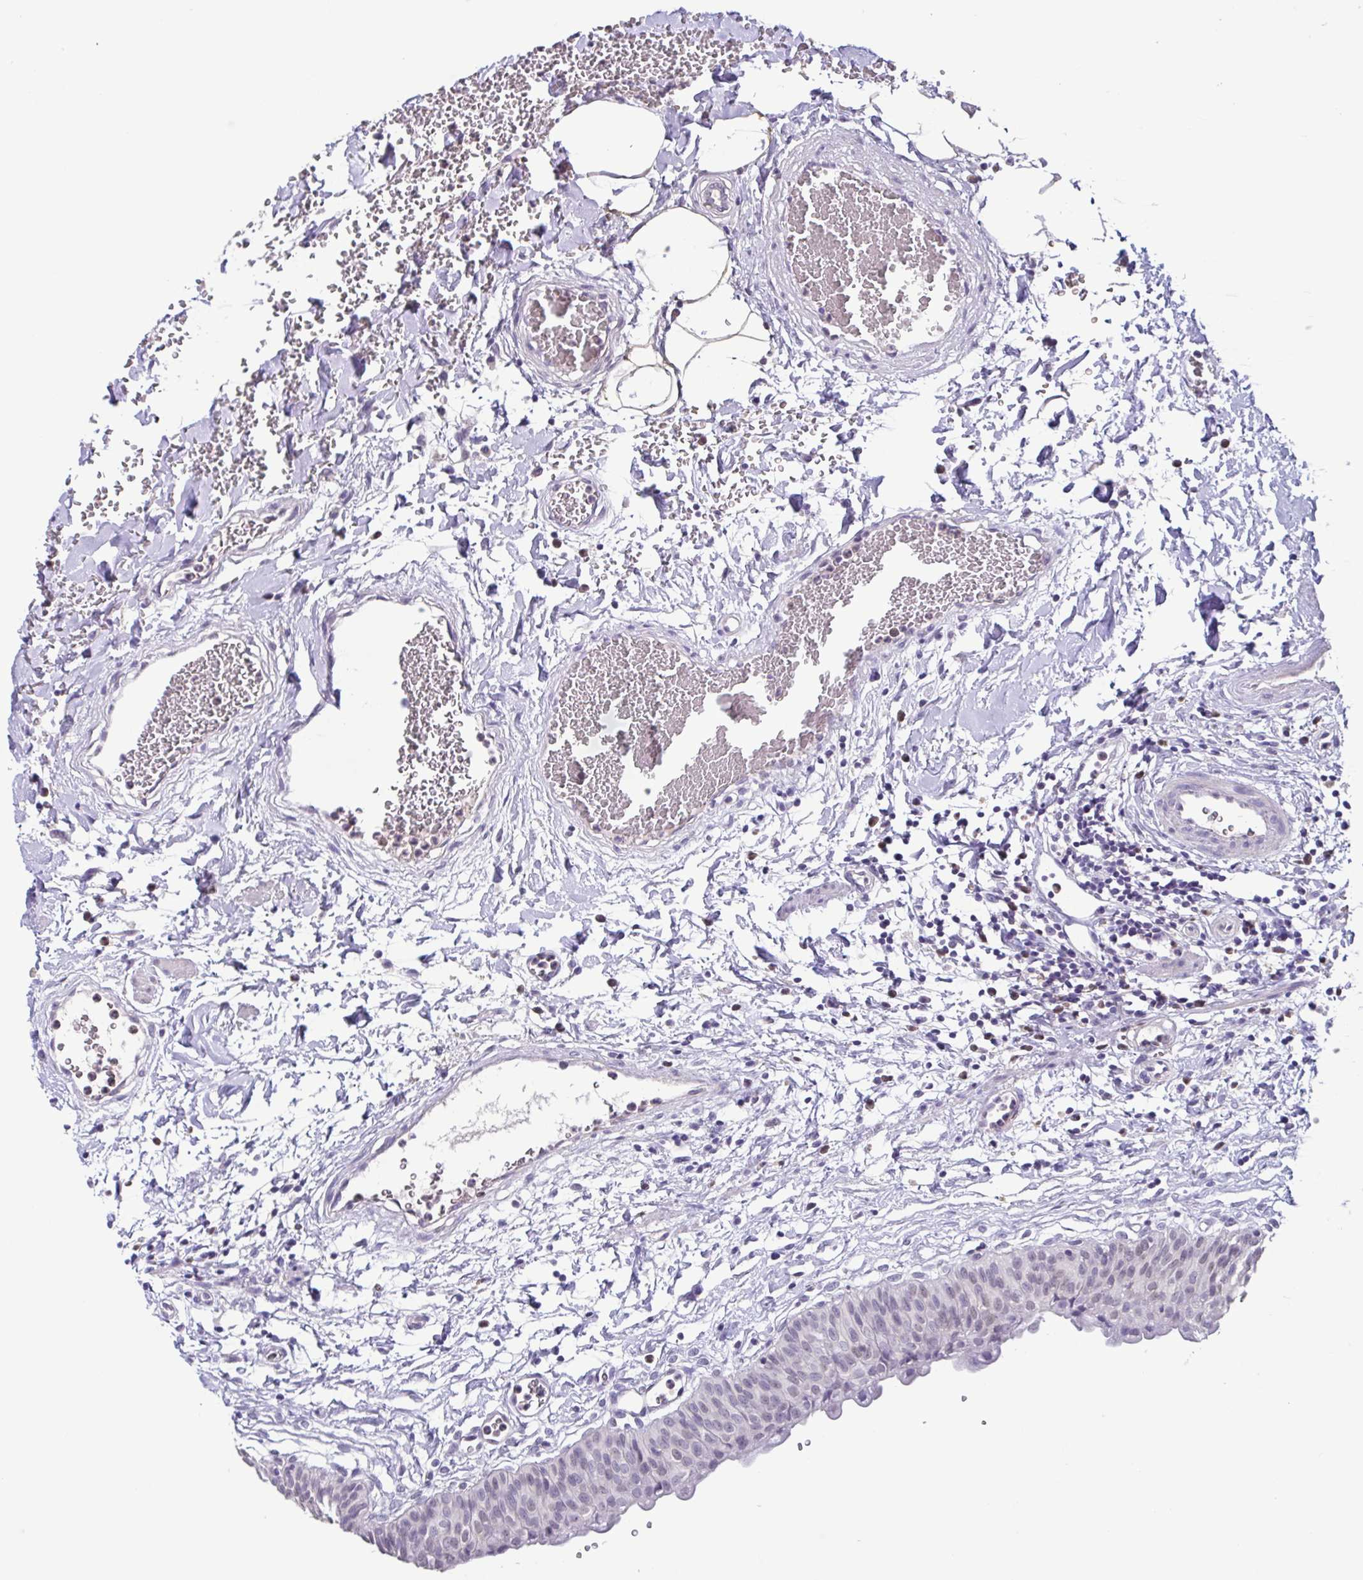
{"staining": {"intensity": "weak", "quantity": "<25%", "location": "nuclear"}, "tissue": "urinary bladder", "cell_type": "Urothelial cells", "image_type": "normal", "snomed": [{"axis": "morphology", "description": "Normal tissue, NOS"}, {"axis": "topography", "description": "Urinary bladder"}], "caption": "Immunohistochemistry micrograph of unremarkable urinary bladder: urinary bladder stained with DAB (3,3'-diaminobenzidine) demonstrates no significant protein expression in urothelial cells. (DAB IHC with hematoxylin counter stain).", "gene": "ACTRT3", "patient": {"sex": "male", "age": 55}}